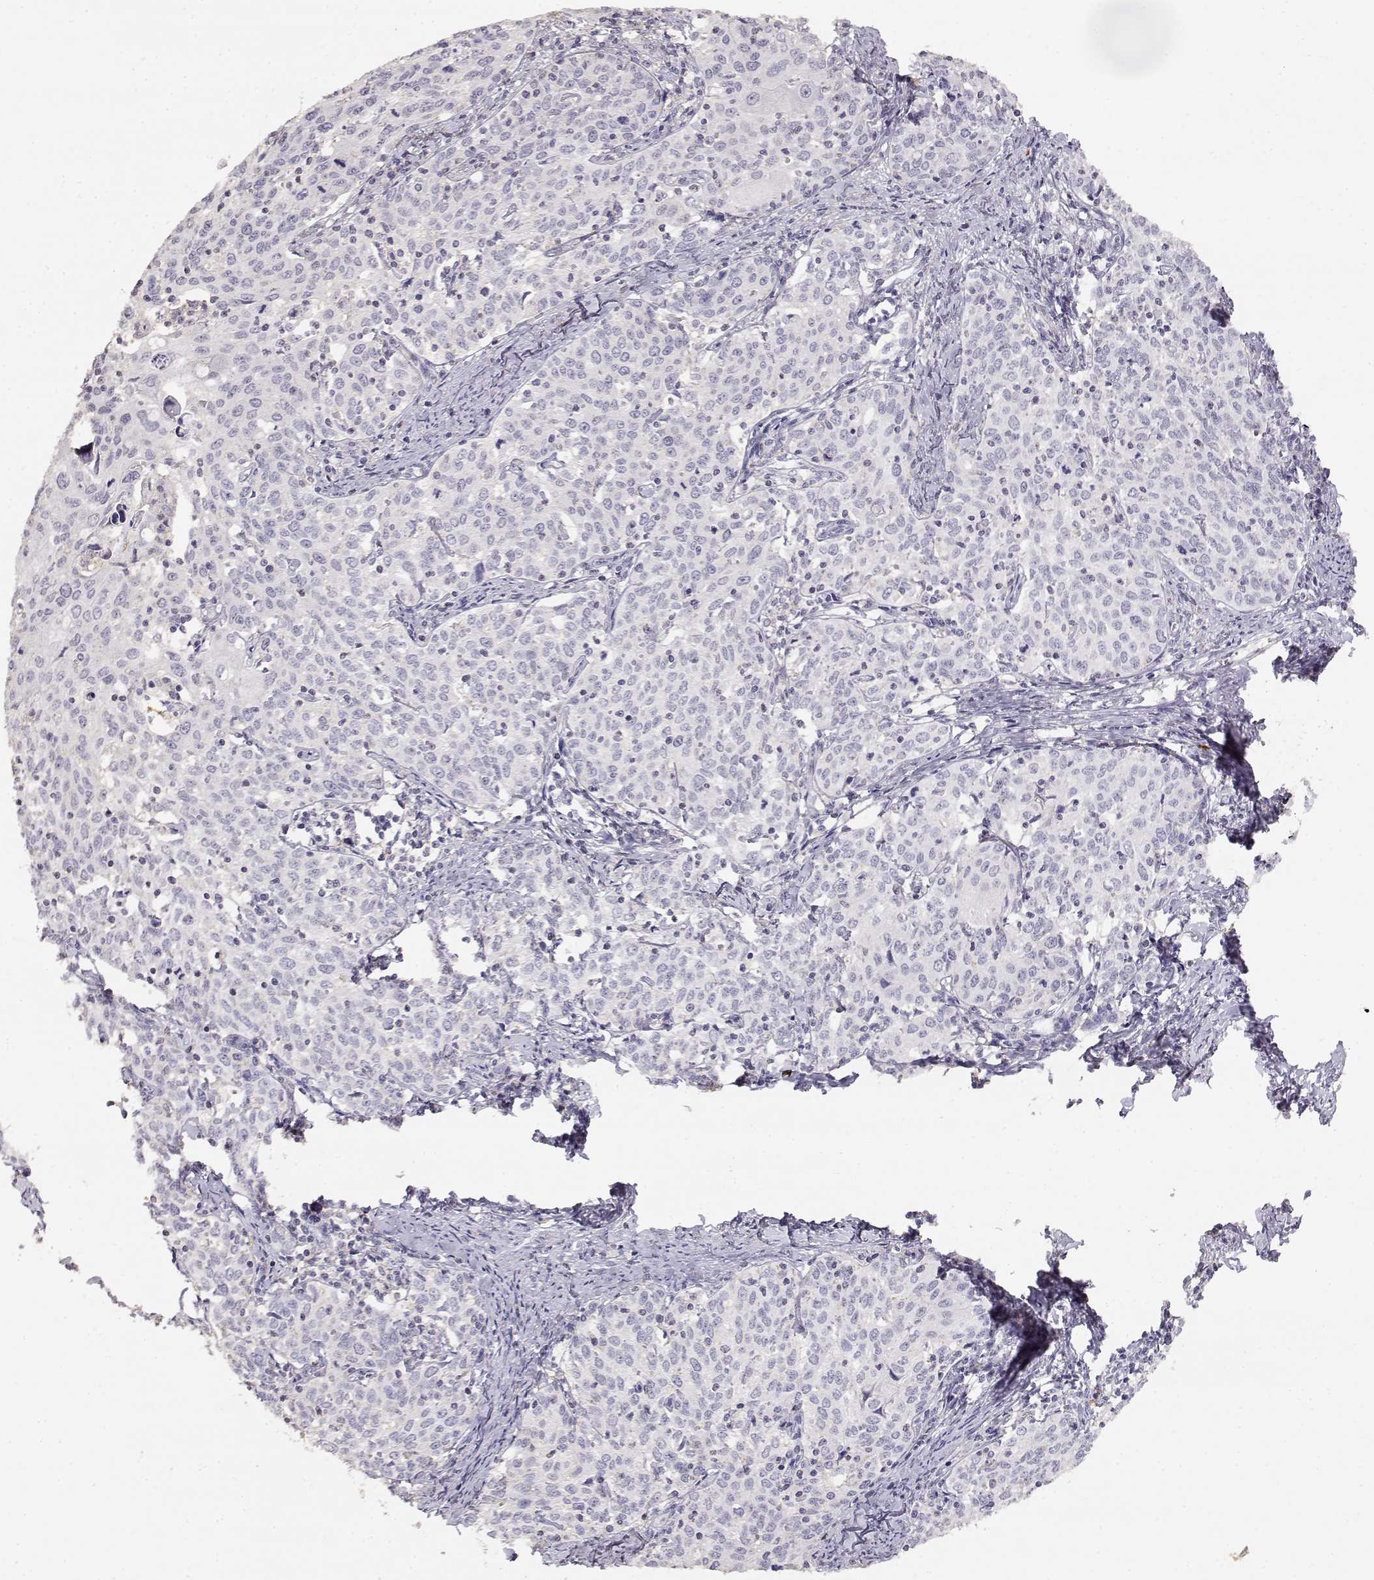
{"staining": {"intensity": "negative", "quantity": "none", "location": "none"}, "tissue": "cervical cancer", "cell_type": "Tumor cells", "image_type": "cancer", "snomed": [{"axis": "morphology", "description": "Squamous cell carcinoma, NOS"}, {"axis": "topography", "description": "Cervix"}], "caption": "High magnification brightfield microscopy of cervical cancer stained with DAB (3,3'-diaminobenzidine) (brown) and counterstained with hematoxylin (blue): tumor cells show no significant positivity.", "gene": "TNFRSF10C", "patient": {"sex": "female", "age": 62}}